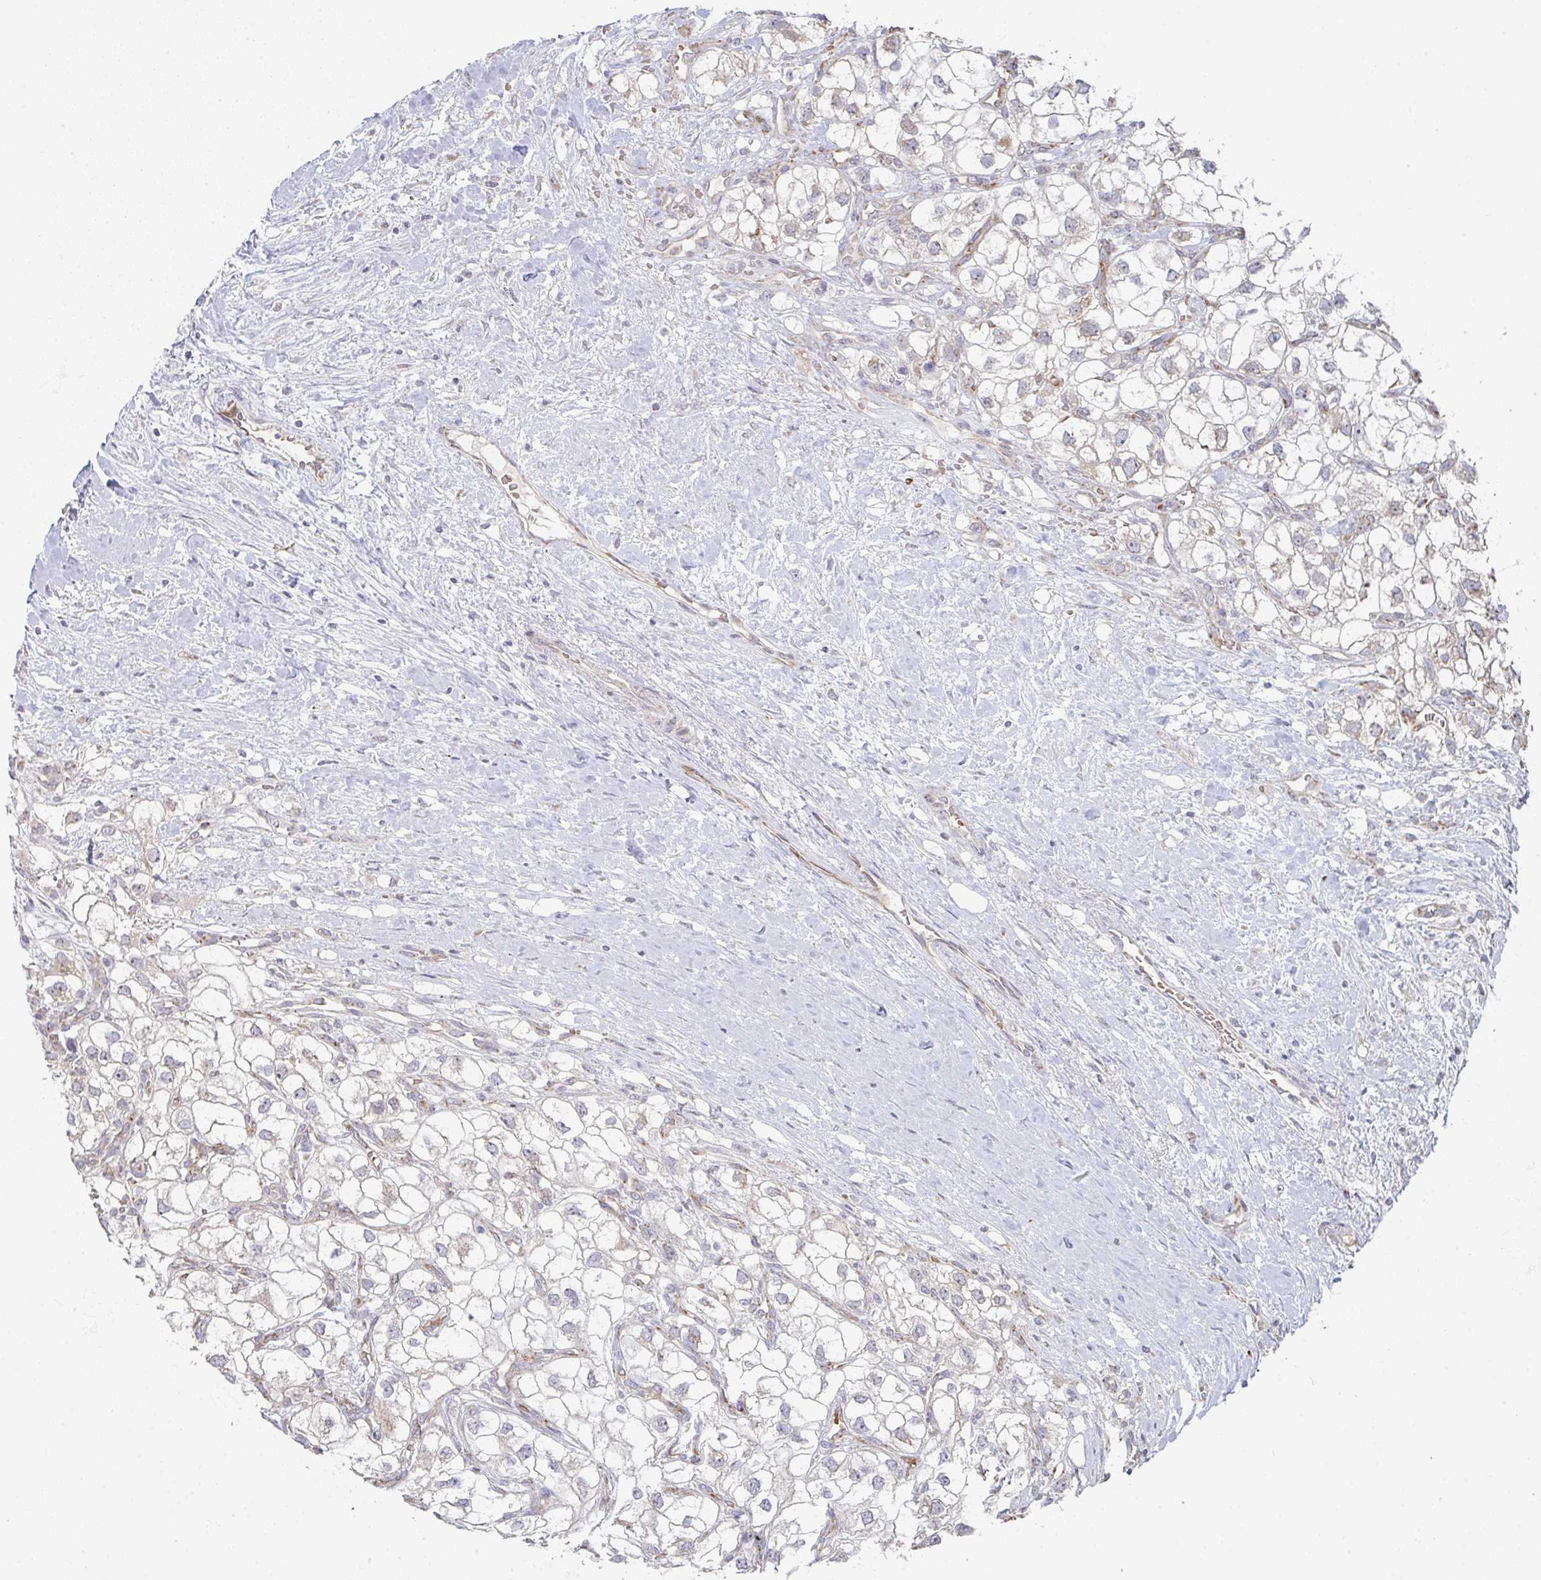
{"staining": {"intensity": "negative", "quantity": "none", "location": "none"}, "tissue": "renal cancer", "cell_type": "Tumor cells", "image_type": "cancer", "snomed": [{"axis": "morphology", "description": "Adenocarcinoma, NOS"}, {"axis": "topography", "description": "Kidney"}], "caption": "This photomicrograph is of renal adenocarcinoma stained with immunohistochemistry (IHC) to label a protein in brown with the nuclei are counter-stained blue. There is no staining in tumor cells.", "gene": "ZNF526", "patient": {"sex": "male", "age": 59}}